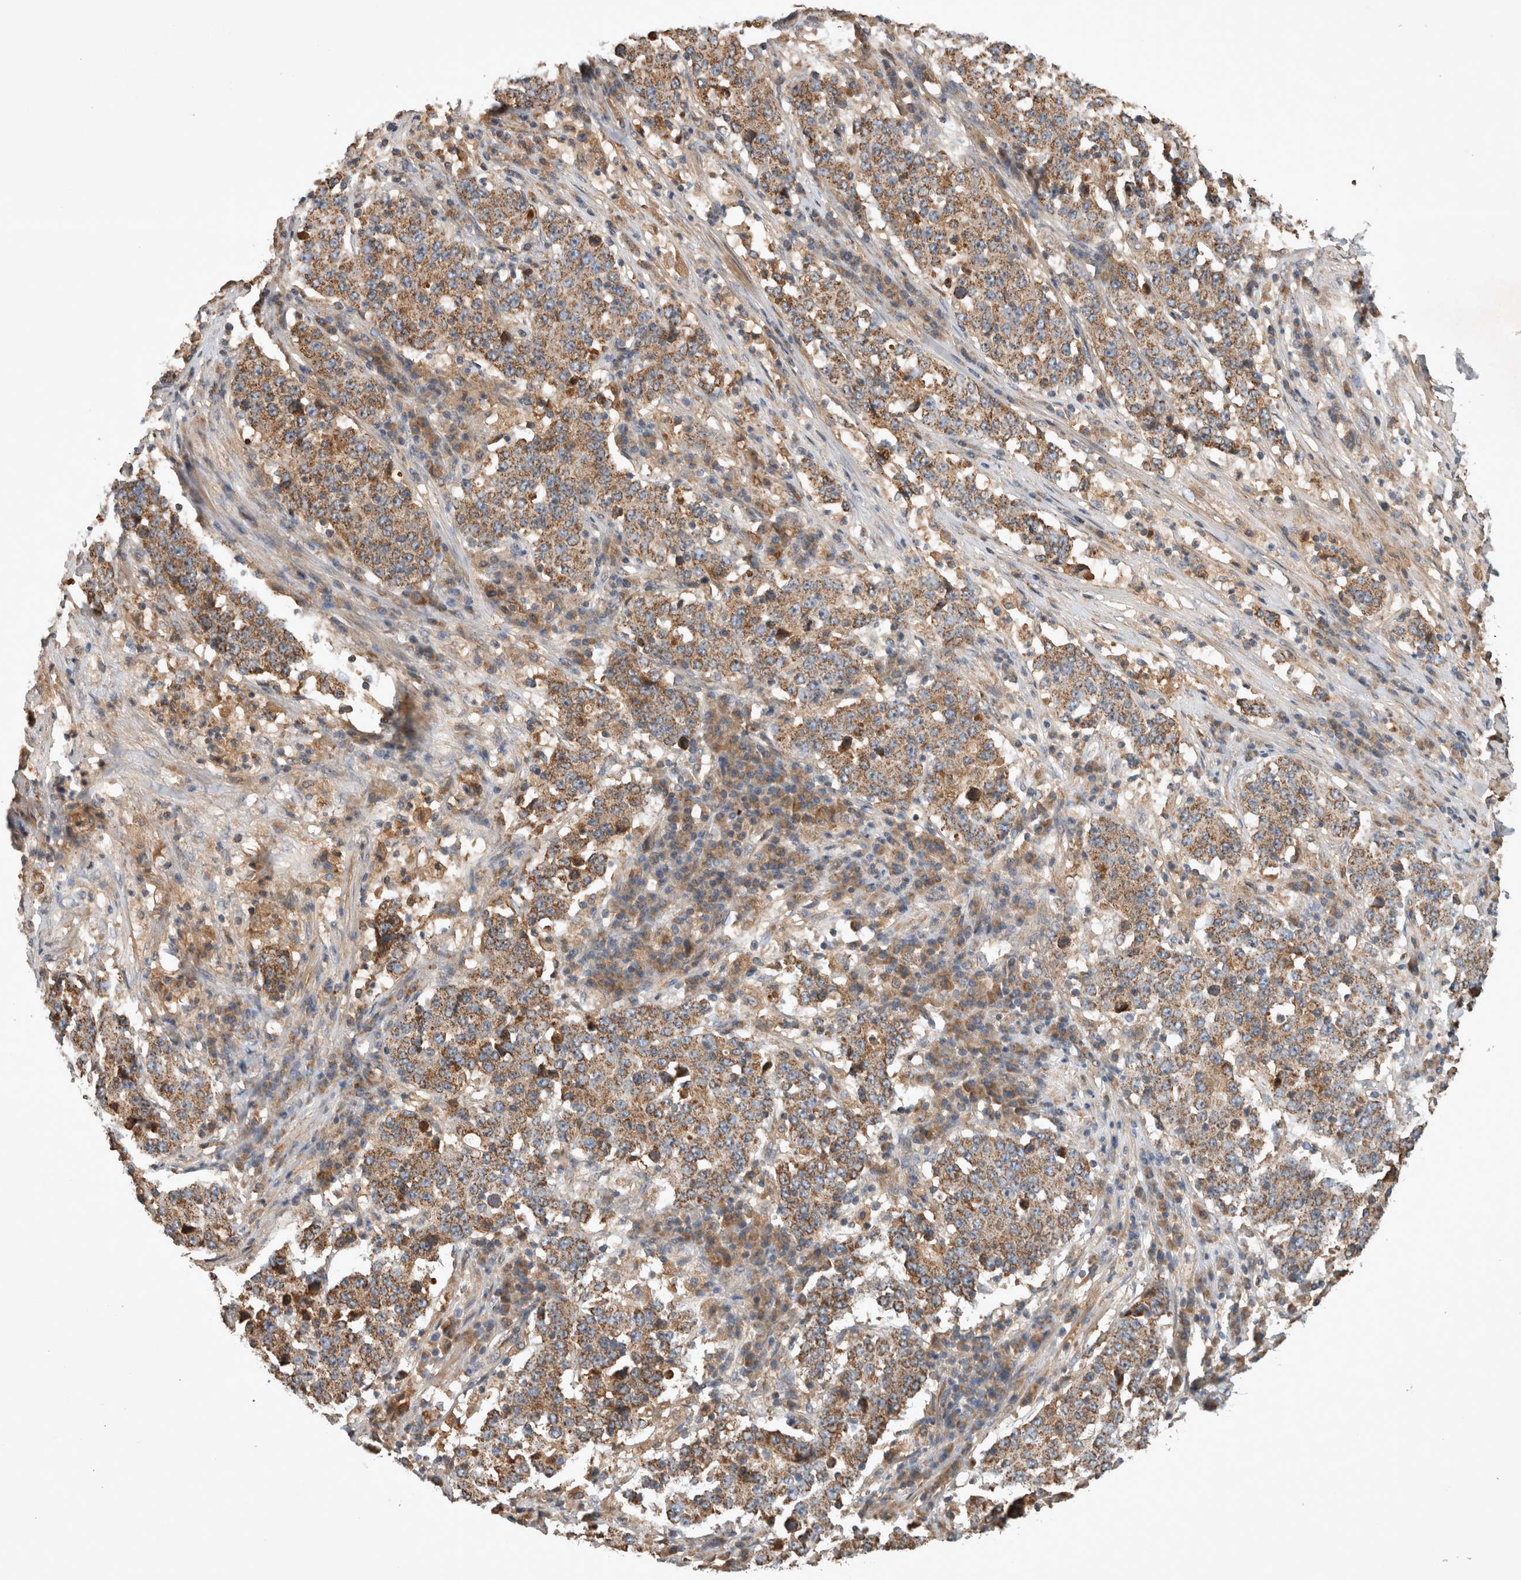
{"staining": {"intensity": "moderate", "quantity": ">75%", "location": "cytoplasmic/membranous"}, "tissue": "stomach cancer", "cell_type": "Tumor cells", "image_type": "cancer", "snomed": [{"axis": "morphology", "description": "Adenocarcinoma, NOS"}, {"axis": "topography", "description": "Stomach"}], "caption": "IHC photomicrograph of neoplastic tissue: human stomach adenocarcinoma stained using immunohistochemistry (IHC) reveals medium levels of moderate protein expression localized specifically in the cytoplasmic/membranous of tumor cells, appearing as a cytoplasmic/membranous brown color.", "gene": "SERAC1", "patient": {"sex": "male", "age": 59}}